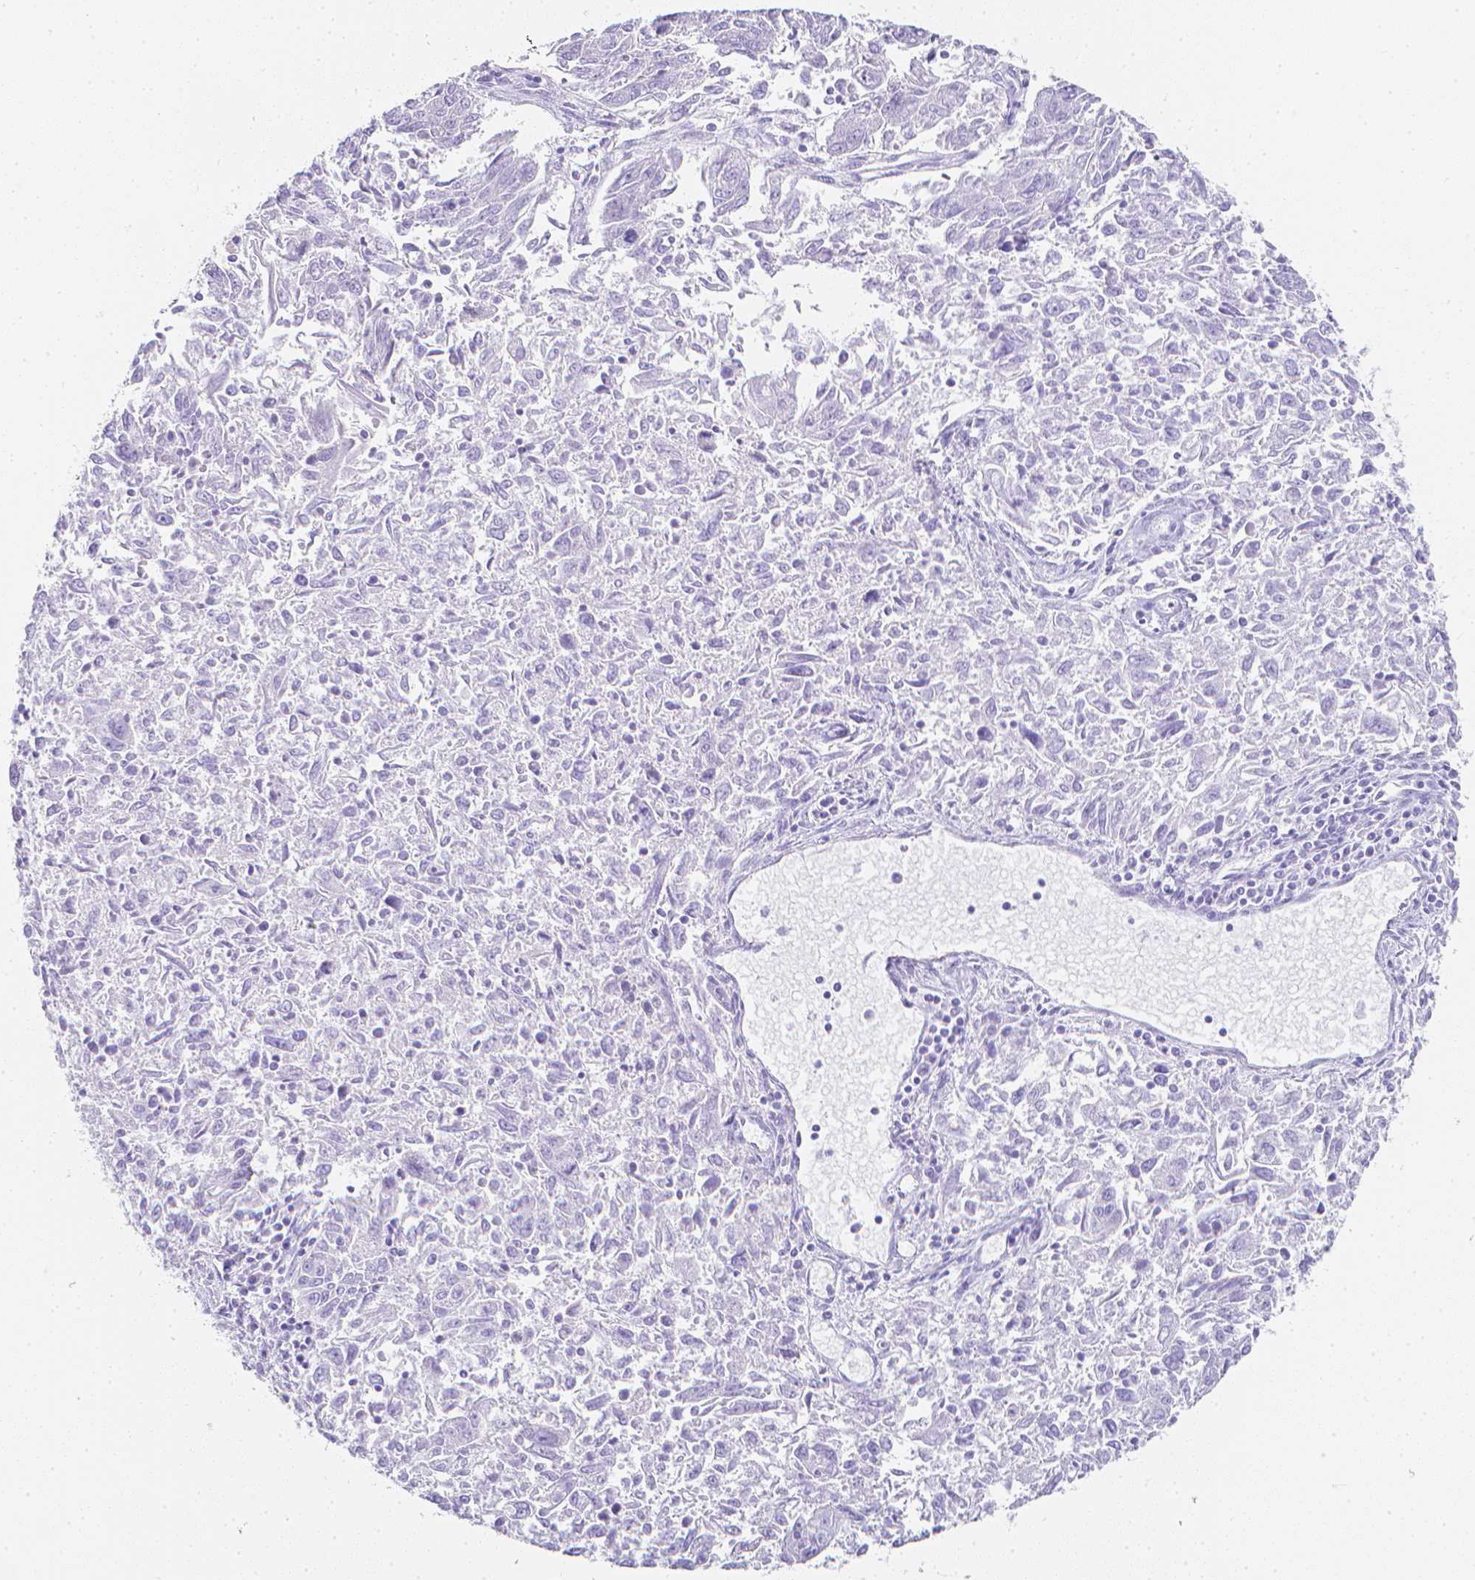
{"staining": {"intensity": "negative", "quantity": "none", "location": "none"}, "tissue": "endometrial cancer", "cell_type": "Tumor cells", "image_type": "cancer", "snomed": [{"axis": "morphology", "description": "Adenocarcinoma, NOS"}, {"axis": "topography", "description": "Endometrium"}], "caption": "Endometrial cancer was stained to show a protein in brown. There is no significant staining in tumor cells.", "gene": "LGALS4", "patient": {"sex": "female", "age": 42}}